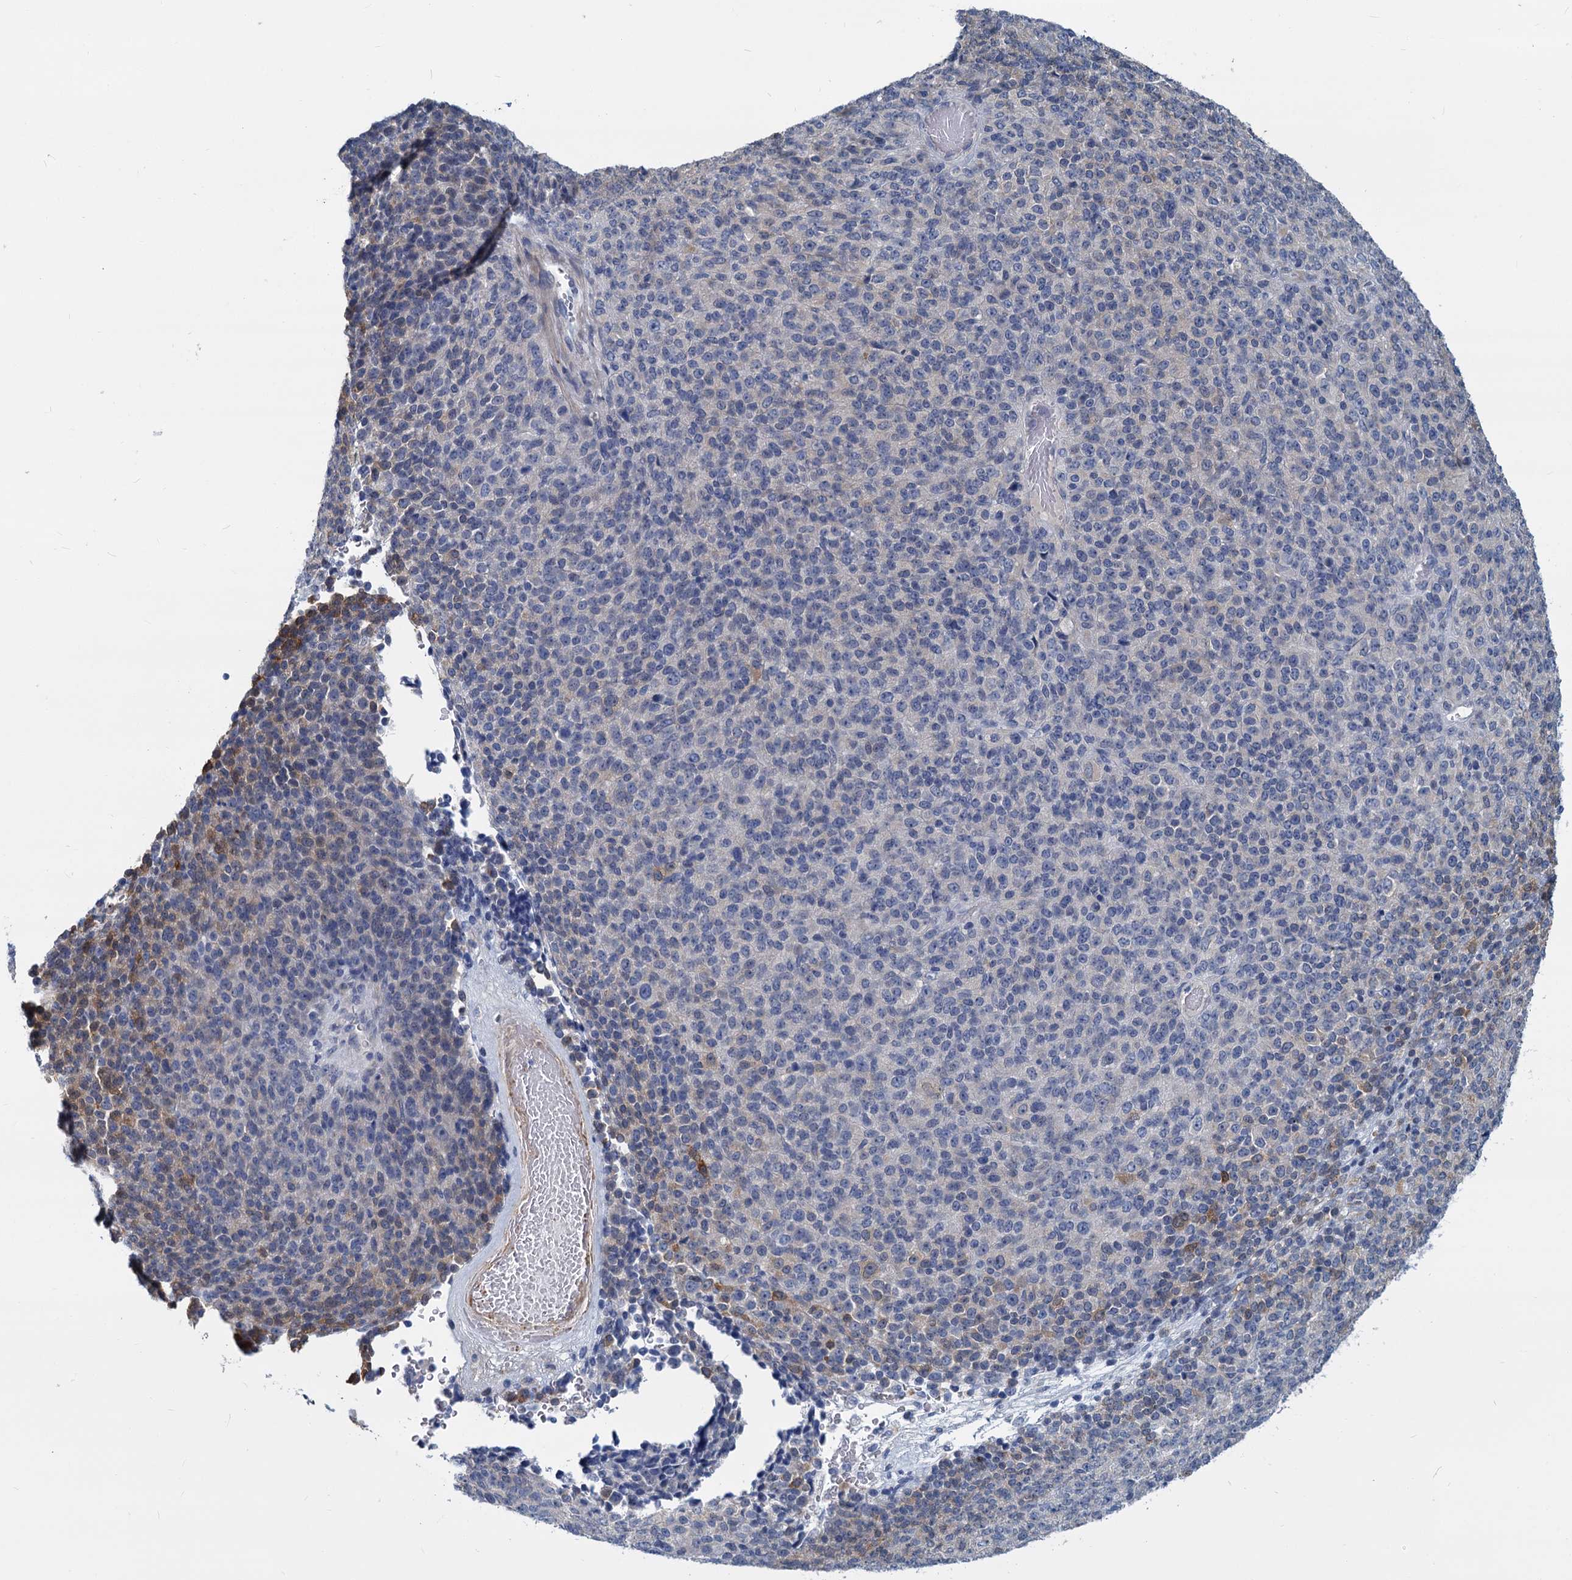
{"staining": {"intensity": "negative", "quantity": "none", "location": "none"}, "tissue": "melanoma", "cell_type": "Tumor cells", "image_type": "cancer", "snomed": [{"axis": "morphology", "description": "Malignant melanoma, Metastatic site"}, {"axis": "topography", "description": "Brain"}], "caption": "Micrograph shows no significant protein staining in tumor cells of malignant melanoma (metastatic site). (Brightfield microscopy of DAB (3,3'-diaminobenzidine) immunohistochemistry (IHC) at high magnification).", "gene": "GSTM3", "patient": {"sex": "female", "age": 56}}